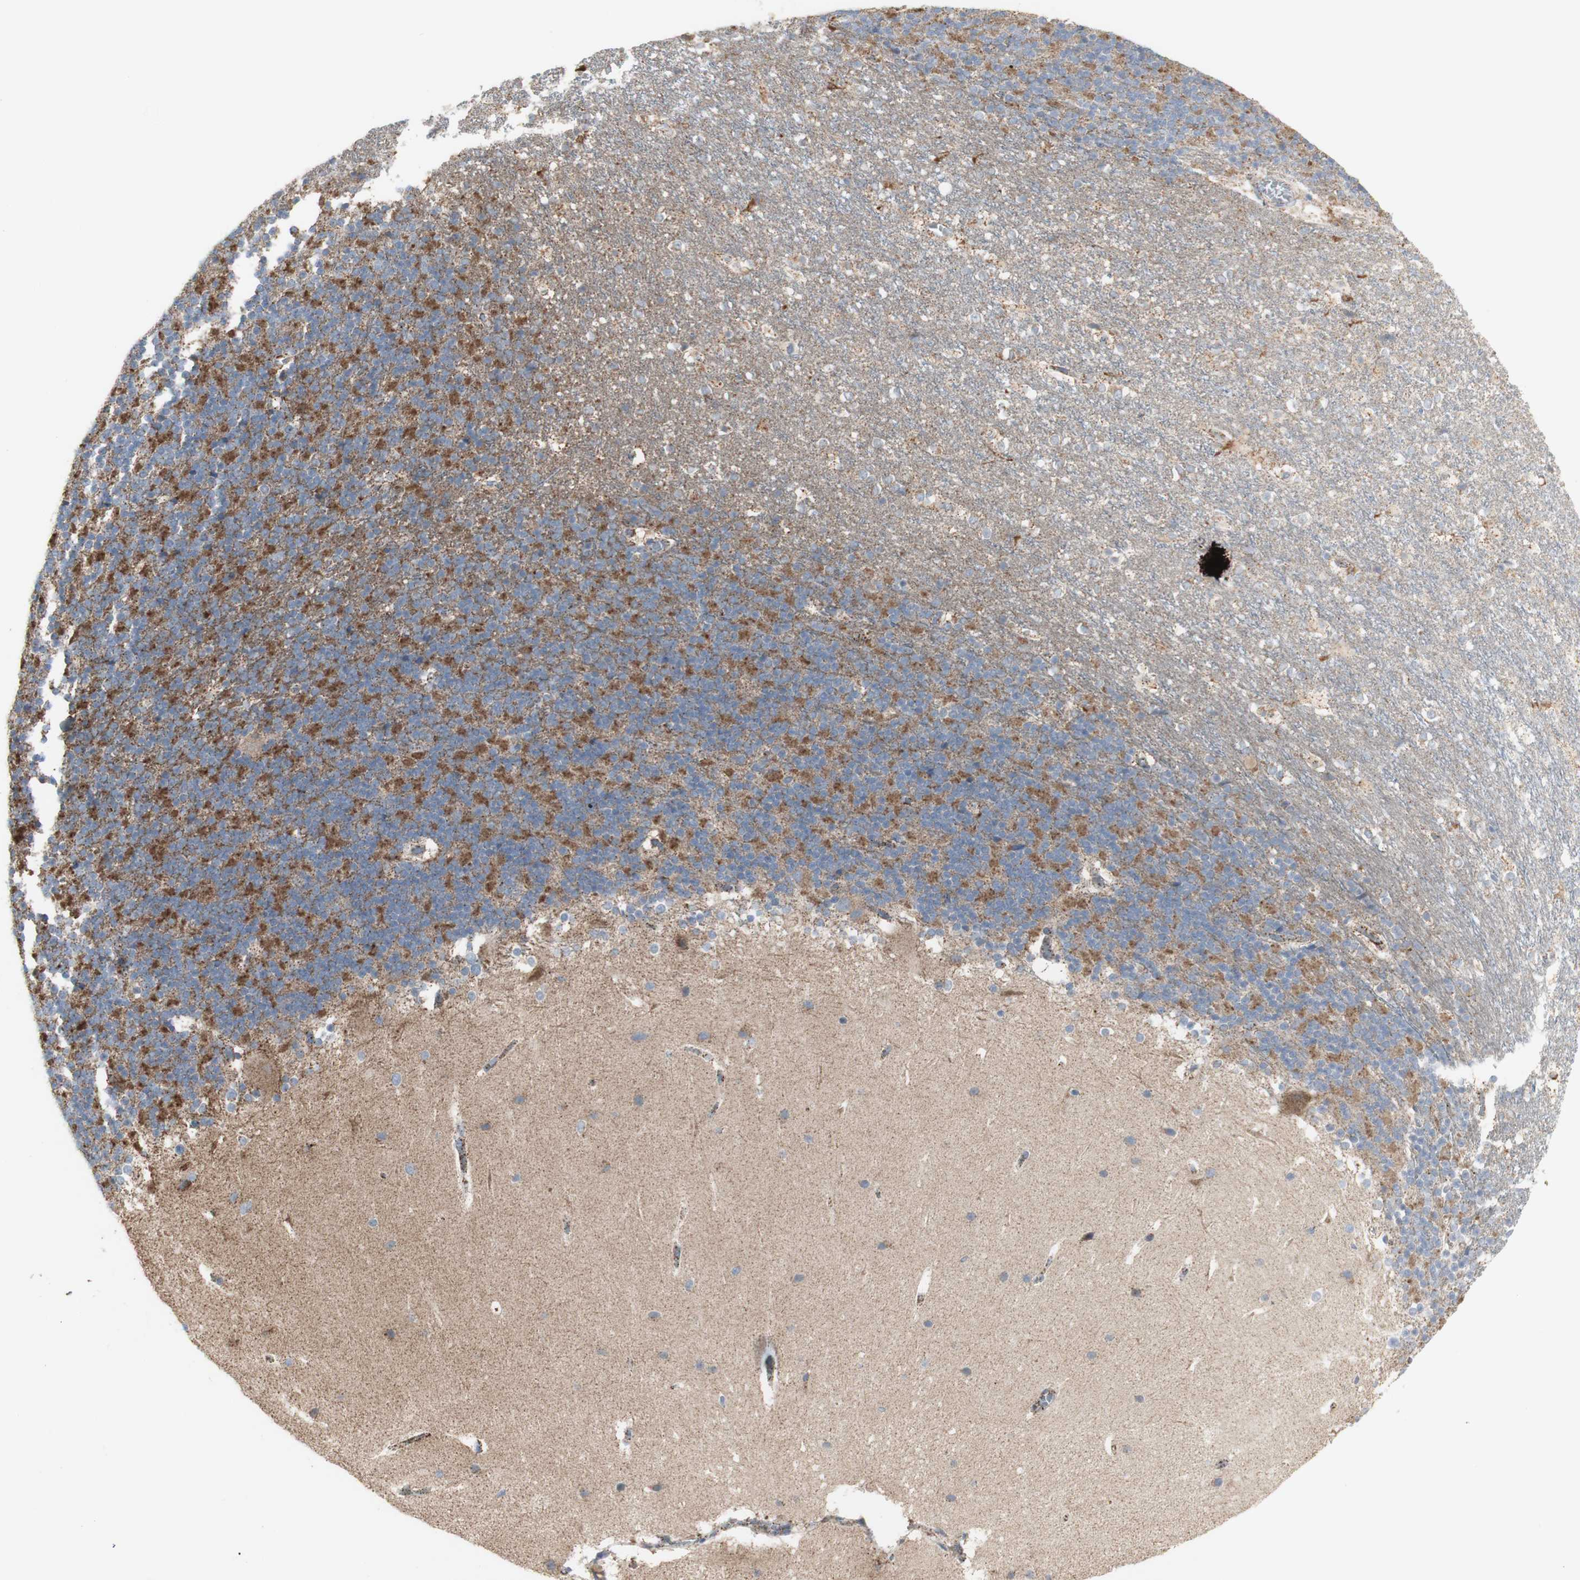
{"staining": {"intensity": "weak", "quantity": "25%-75%", "location": "cytoplasmic/membranous"}, "tissue": "cerebellum", "cell_type": "Cells in granular layer", "image_type": "normal", "snomed": [{"axis": "morphology", "description": "Normal tissue, NOS"}, {"axis": "topography", "description": "Cerebellum"}], "caption": "Weak cytoplasmic/membranous protein positivity is seen in about 25%-75% of cells in granular layer in cerebellum.", "gene": "C3orf52", "patient": {"sex": "female", "age": 19}}